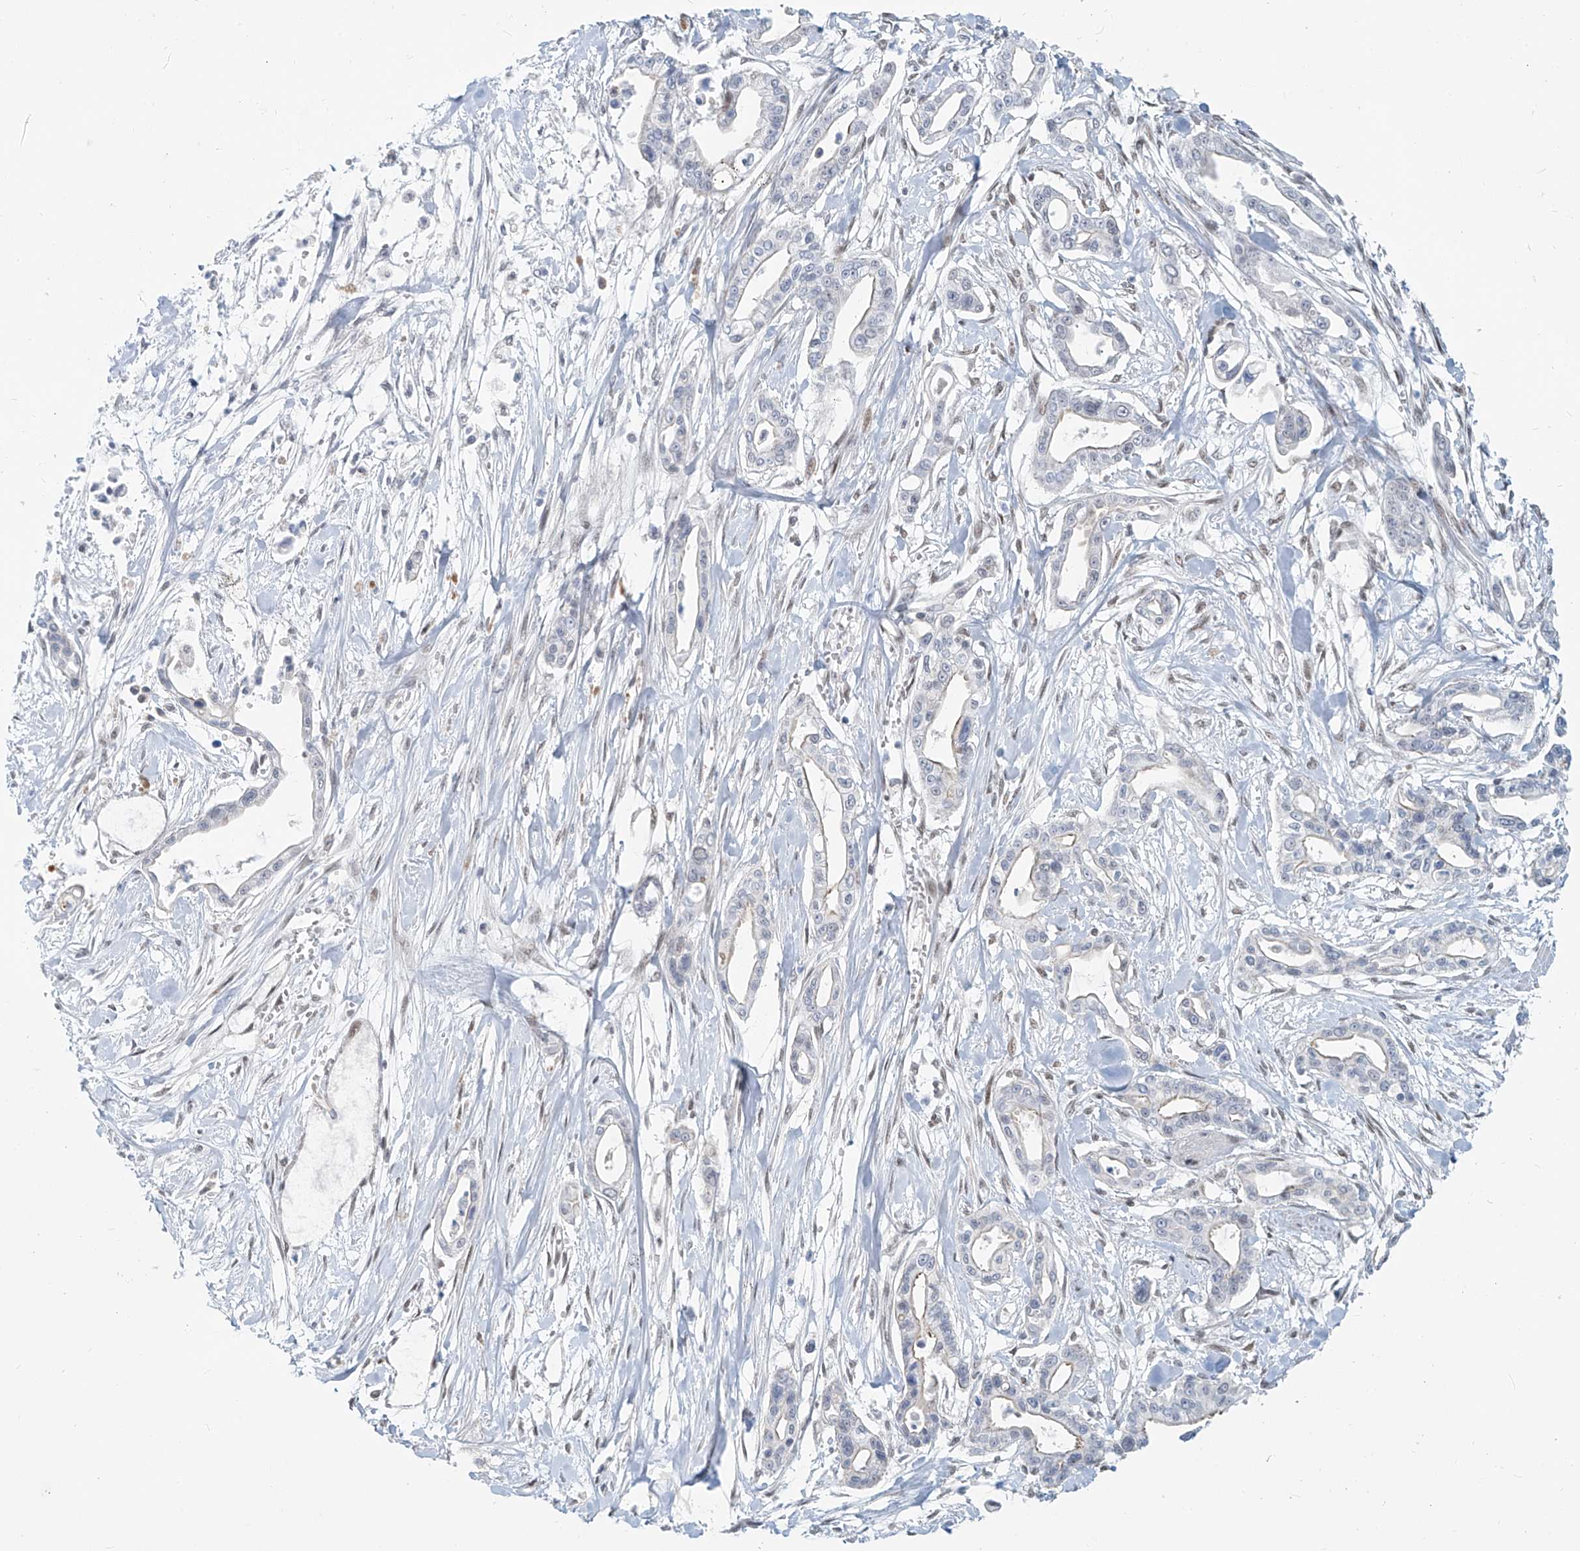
{"staining": {"intensity": "negative", "quantity": "none", "location": "none"}, "tissue": "pancreatic cancer", "cell_type": "Tumor cells", "image_type": "cancer", "snomed": [{"axis": "morphology", "description": "Adenocarcinoma, NOS"}, {"axis": "topography", "description": "Pancreas"}], "caption": "Immunohistochemistry micrograph of neoplastic tissue: human pancreatic adenocarcinoma stained with DAB displays no significant protein expression in tumor cells. (DAB (3,3'-diaminobenzidine) immunohistochemistry (IHC), high magnification).", "gene": "SASH1", "patient": {"sex": "male", "age": 68}}